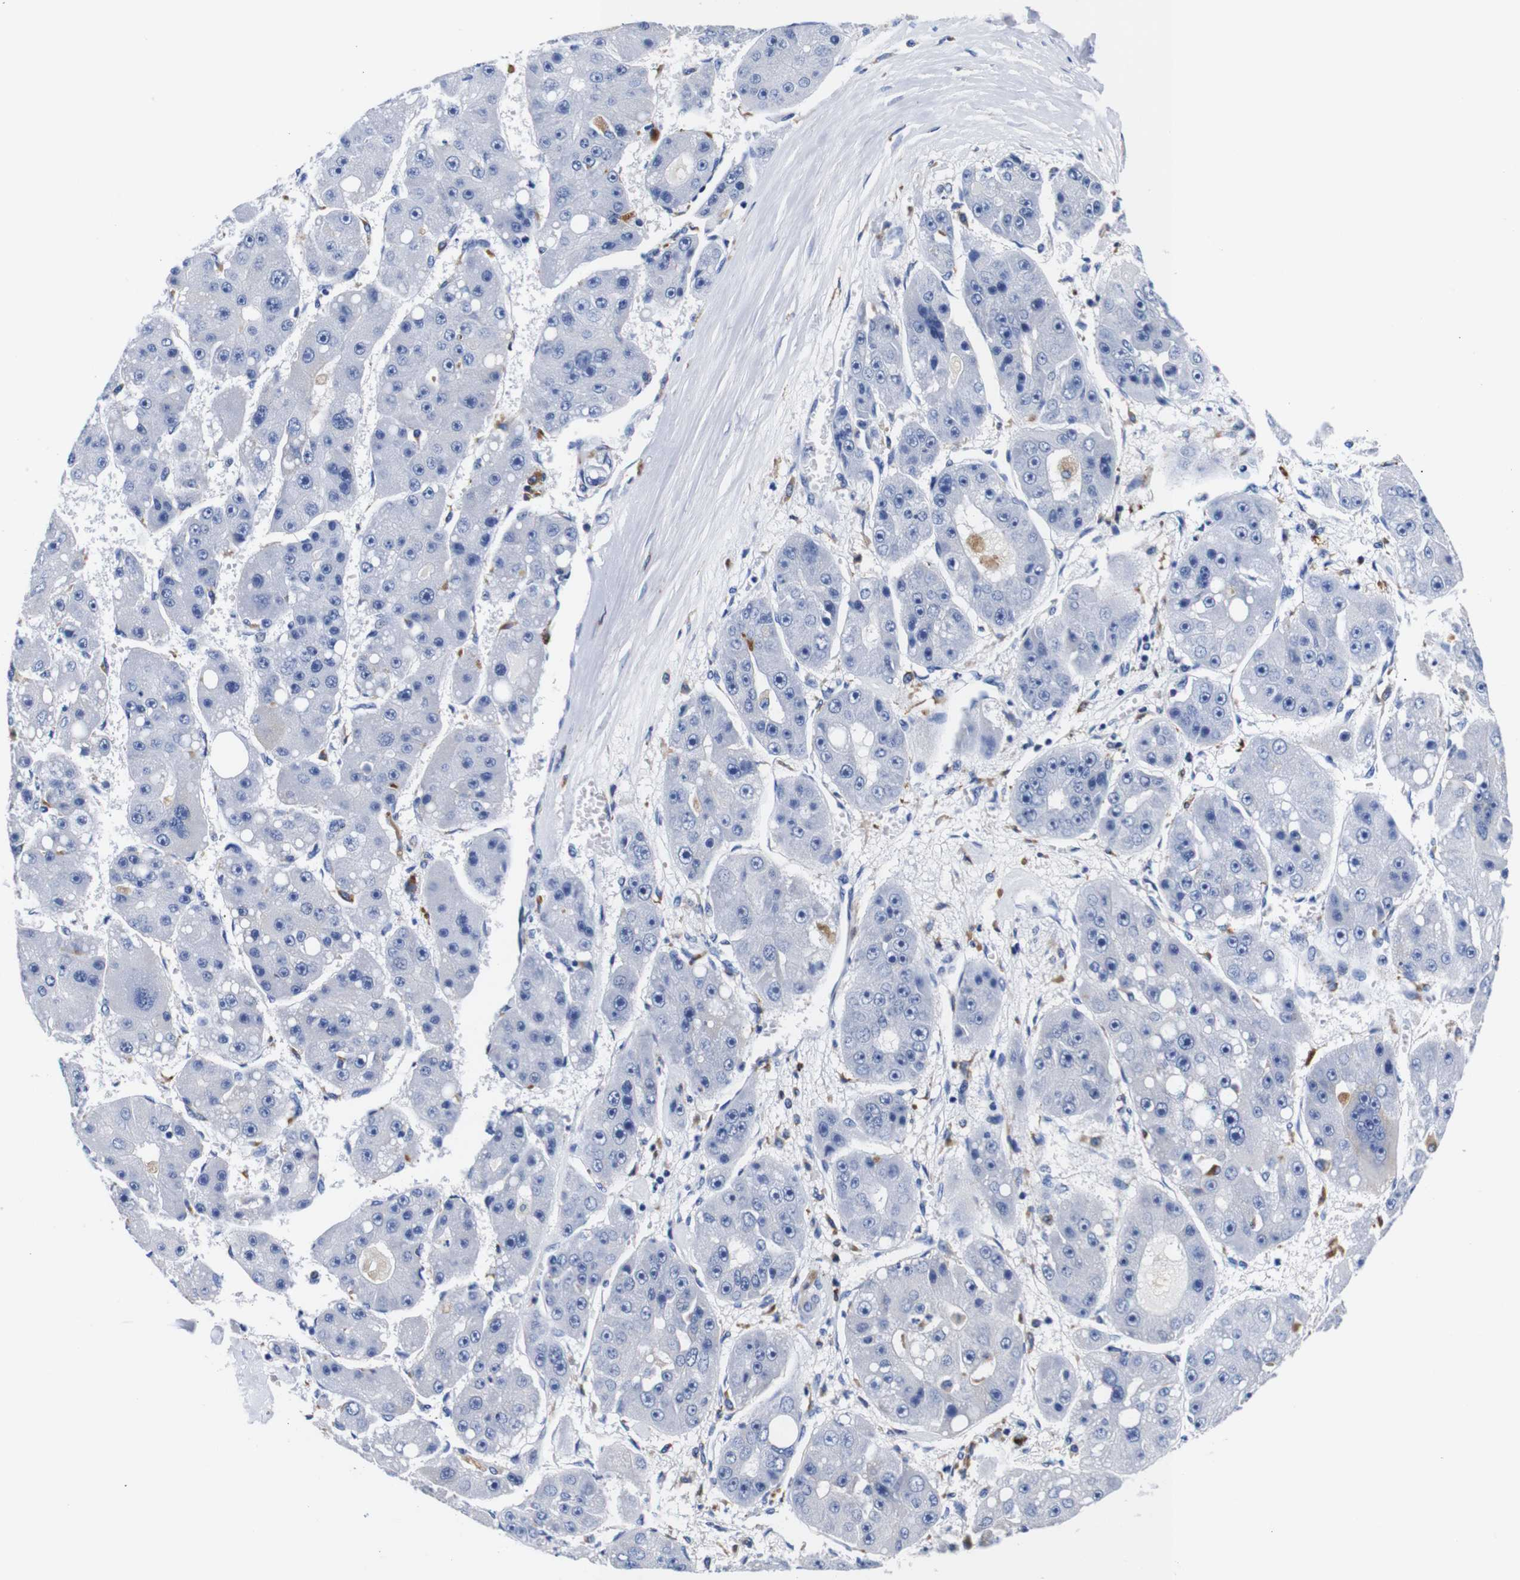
{"staining": {"intensity": "negative", "quantity": "none", "location": "none"}, "tissue": "liver cancer", "cell_type": "Tumor cells", "image_type": "cancer", "snomed": [{"axis": "morphology", "description": "Carcinoma, Hepatocellular, NOS"}, {"axis": "topography", "description": "Liver"}], "caption": "A micrograph of human liver cancer is negative for staining in tumor cells.", "gene": "HLA-DMB", "patient": {"sex": "female", "age": 61}}